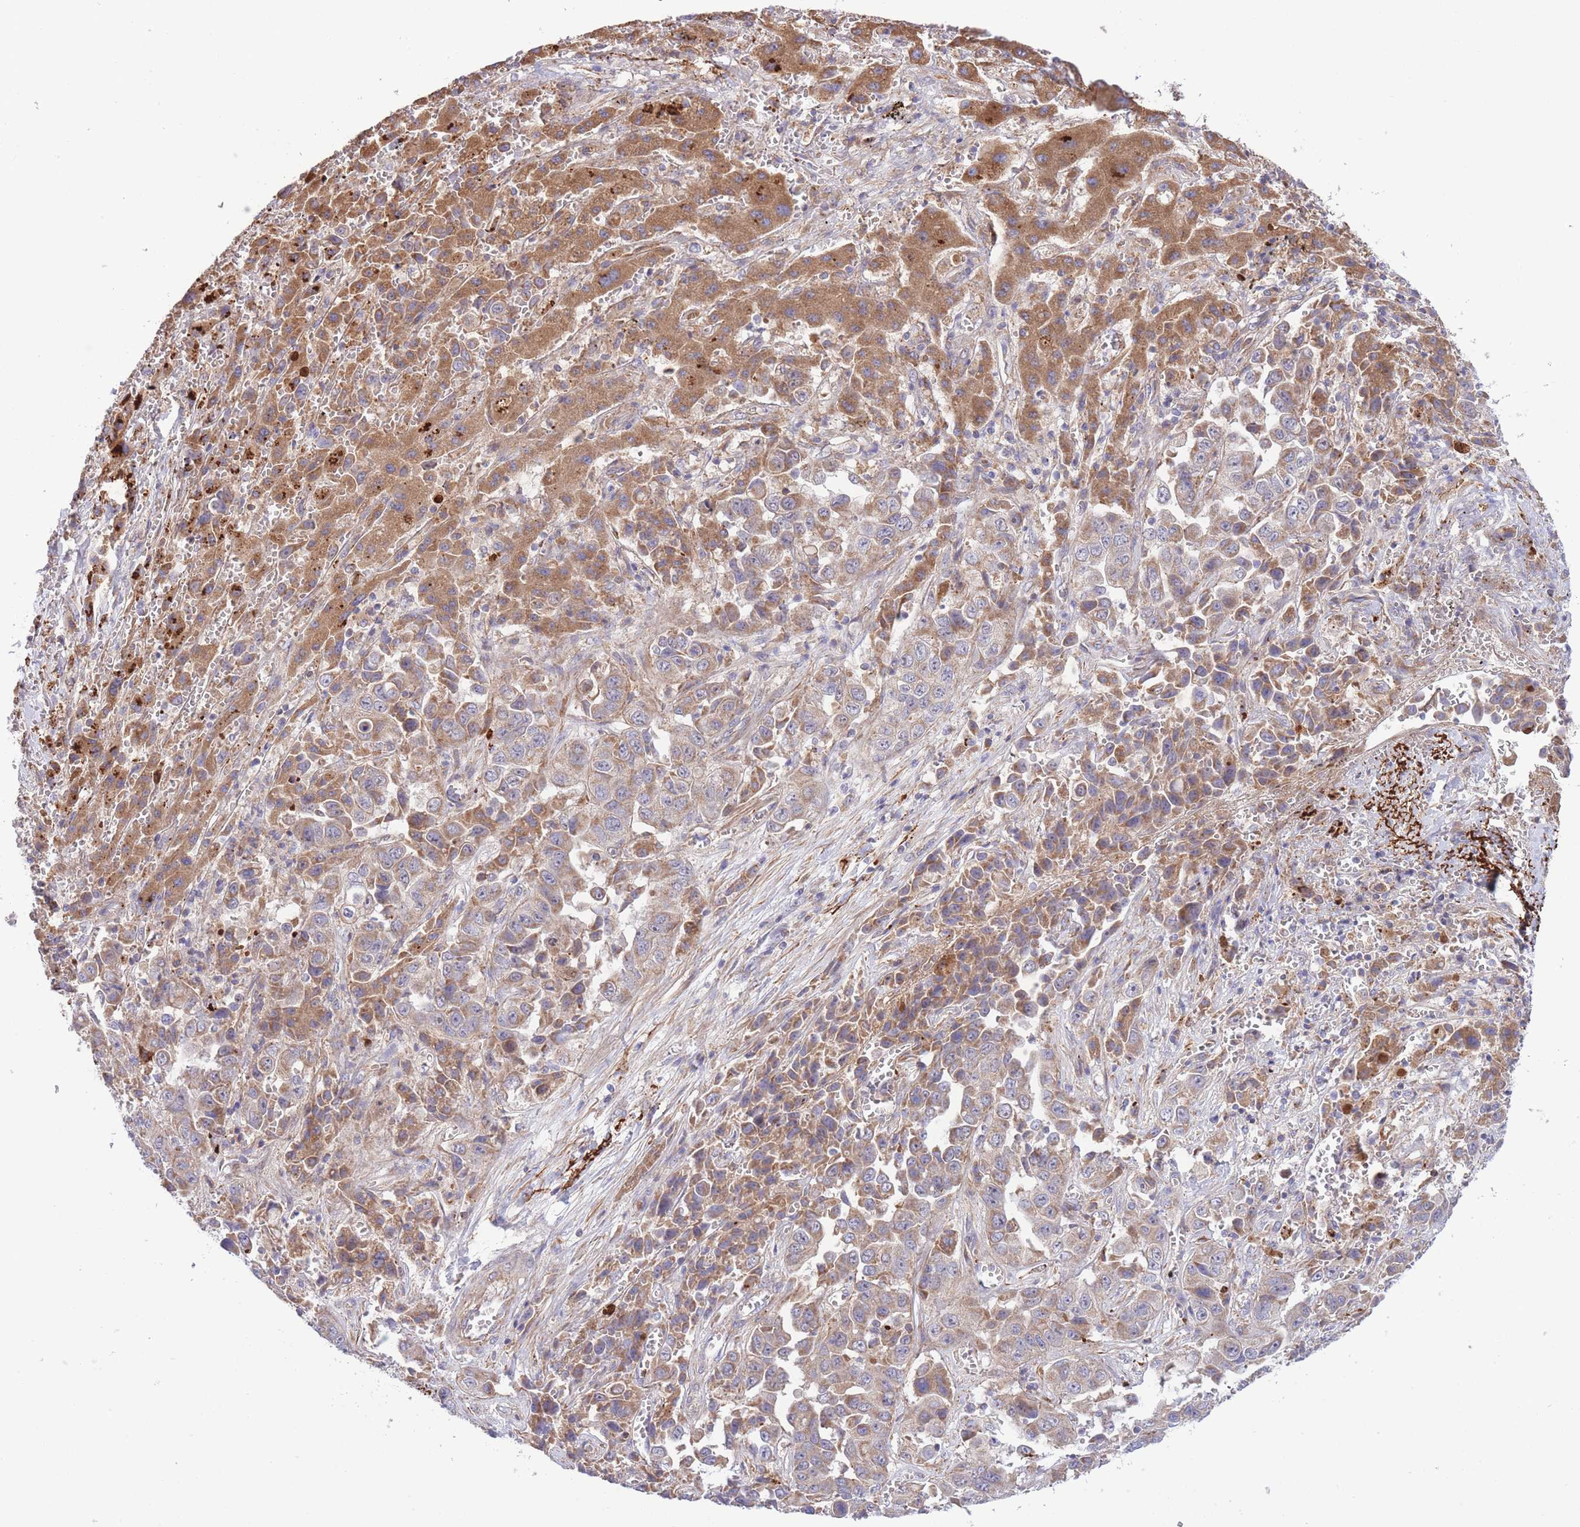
{"staining": {"intensity": "moderate", "quantity": ">75%", "location": "cytoplasmic/membranous"}, "tissue": "liver cancer", "cell_type": "Tumor cells", "image_type": "cancer", "snomed": [{"axis": "morphology", "description": "Cholangiocarcinoma"}, {"axis": "topography", "description": "Liver"}], "caption": "DAB (3,3'-diaminobenzidine) immunohistochemical staining of human liver cancer (cholangiocarcinoma) exhibits moderate cytoplasmic/membranous protein positivity in about >75% of tumor cells.", "gene": "ATP13A2", "patient": {"sex": "female", "age": 52}}